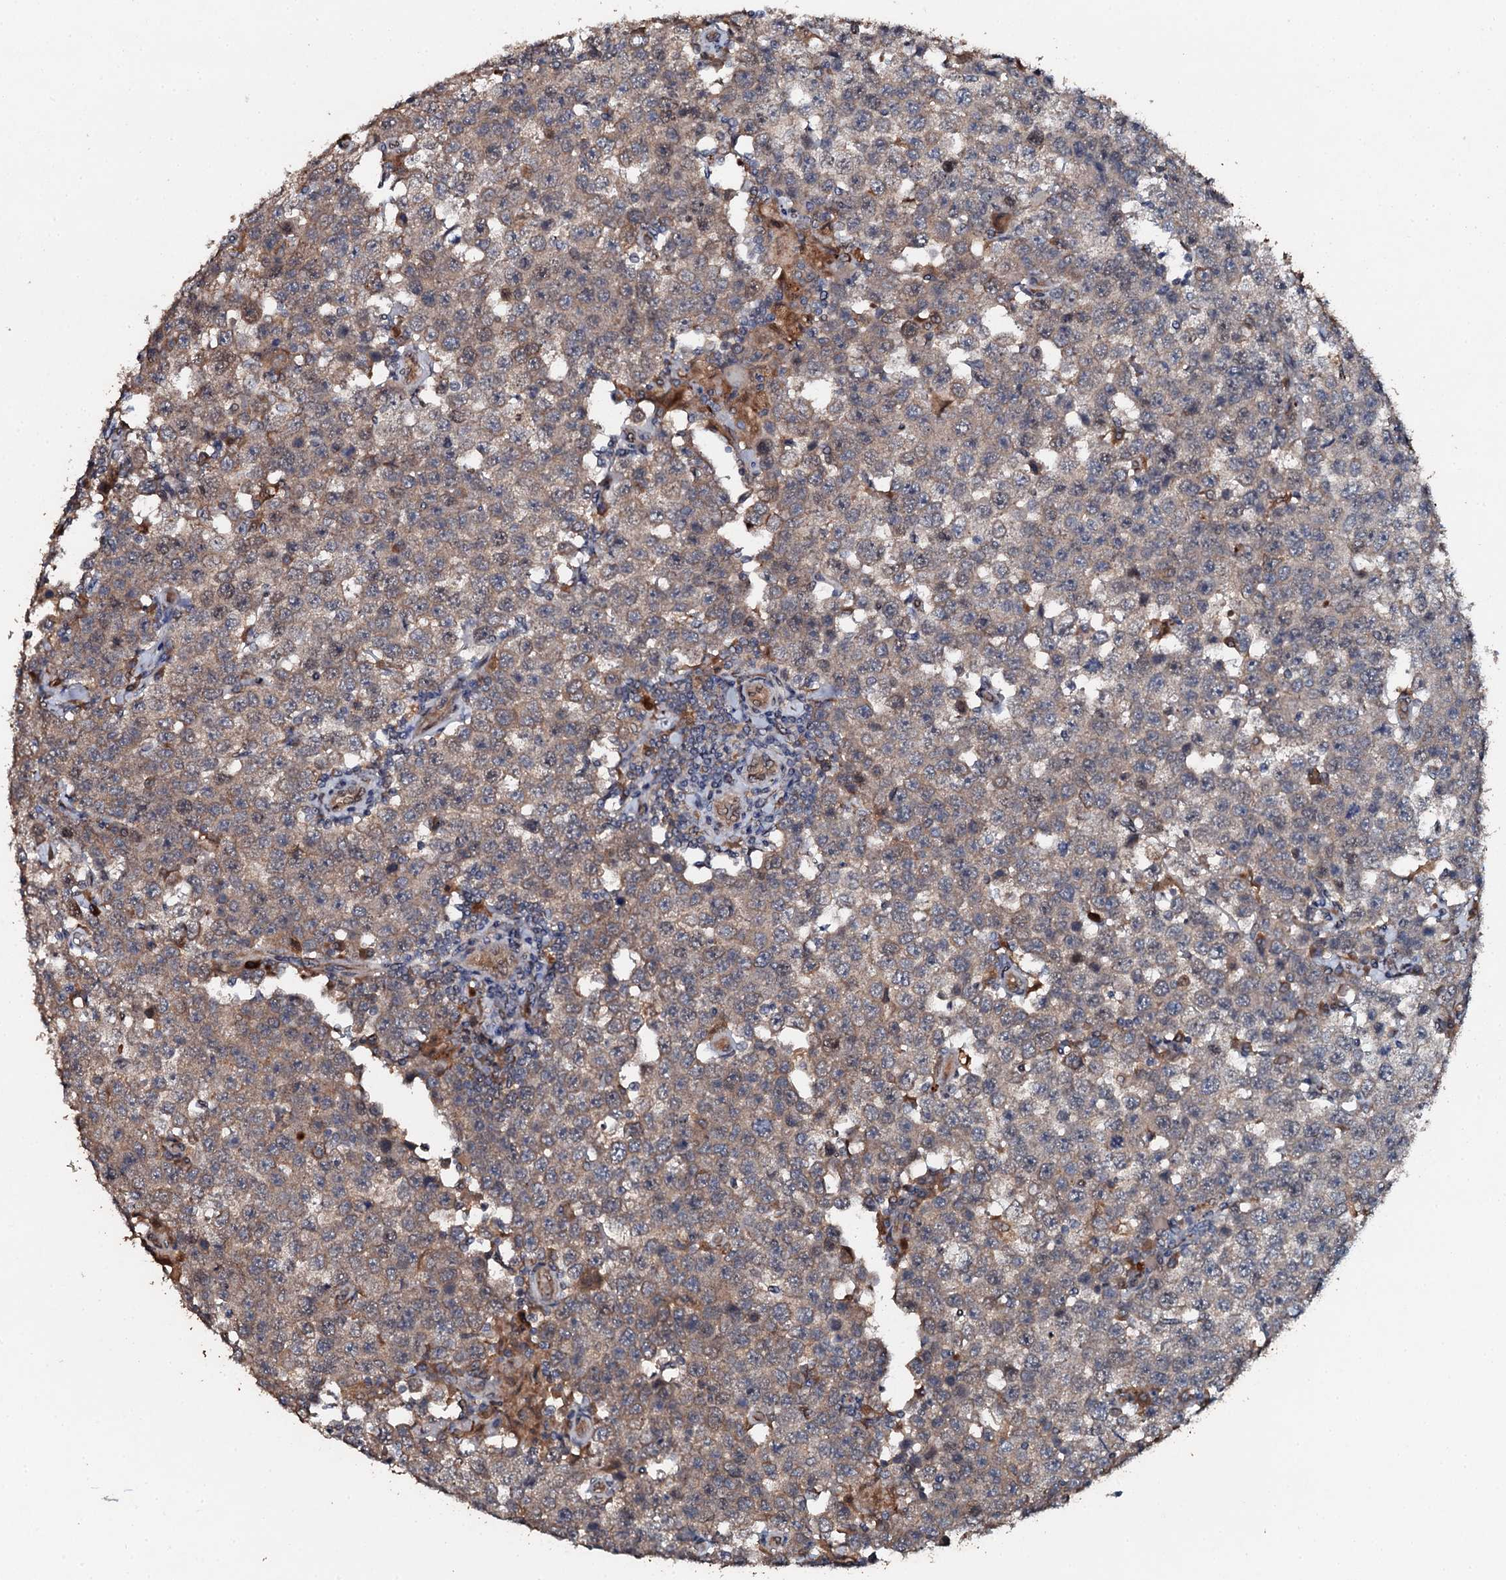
{"staining": {"intensity": "weak", "quantity": ">75%", "location": "cytoplasmic/membranous"}, "tissue": "testis cancer", "cell_type": "Tumor cells", "image_type": "cancer", "snomed": [{"axis": "morphology", "description": "Seminoma, NOS"}, {"axis": "topography", "description": "Testis"}], "caption": "This is an image of immunohistochemistry staining of testis seminoma, which shows weak positivity in the cytoplasmic/membranous of tumor cells.", "gene": "ADAMTS10", "patient": {"sex": "male", "age": 28}}